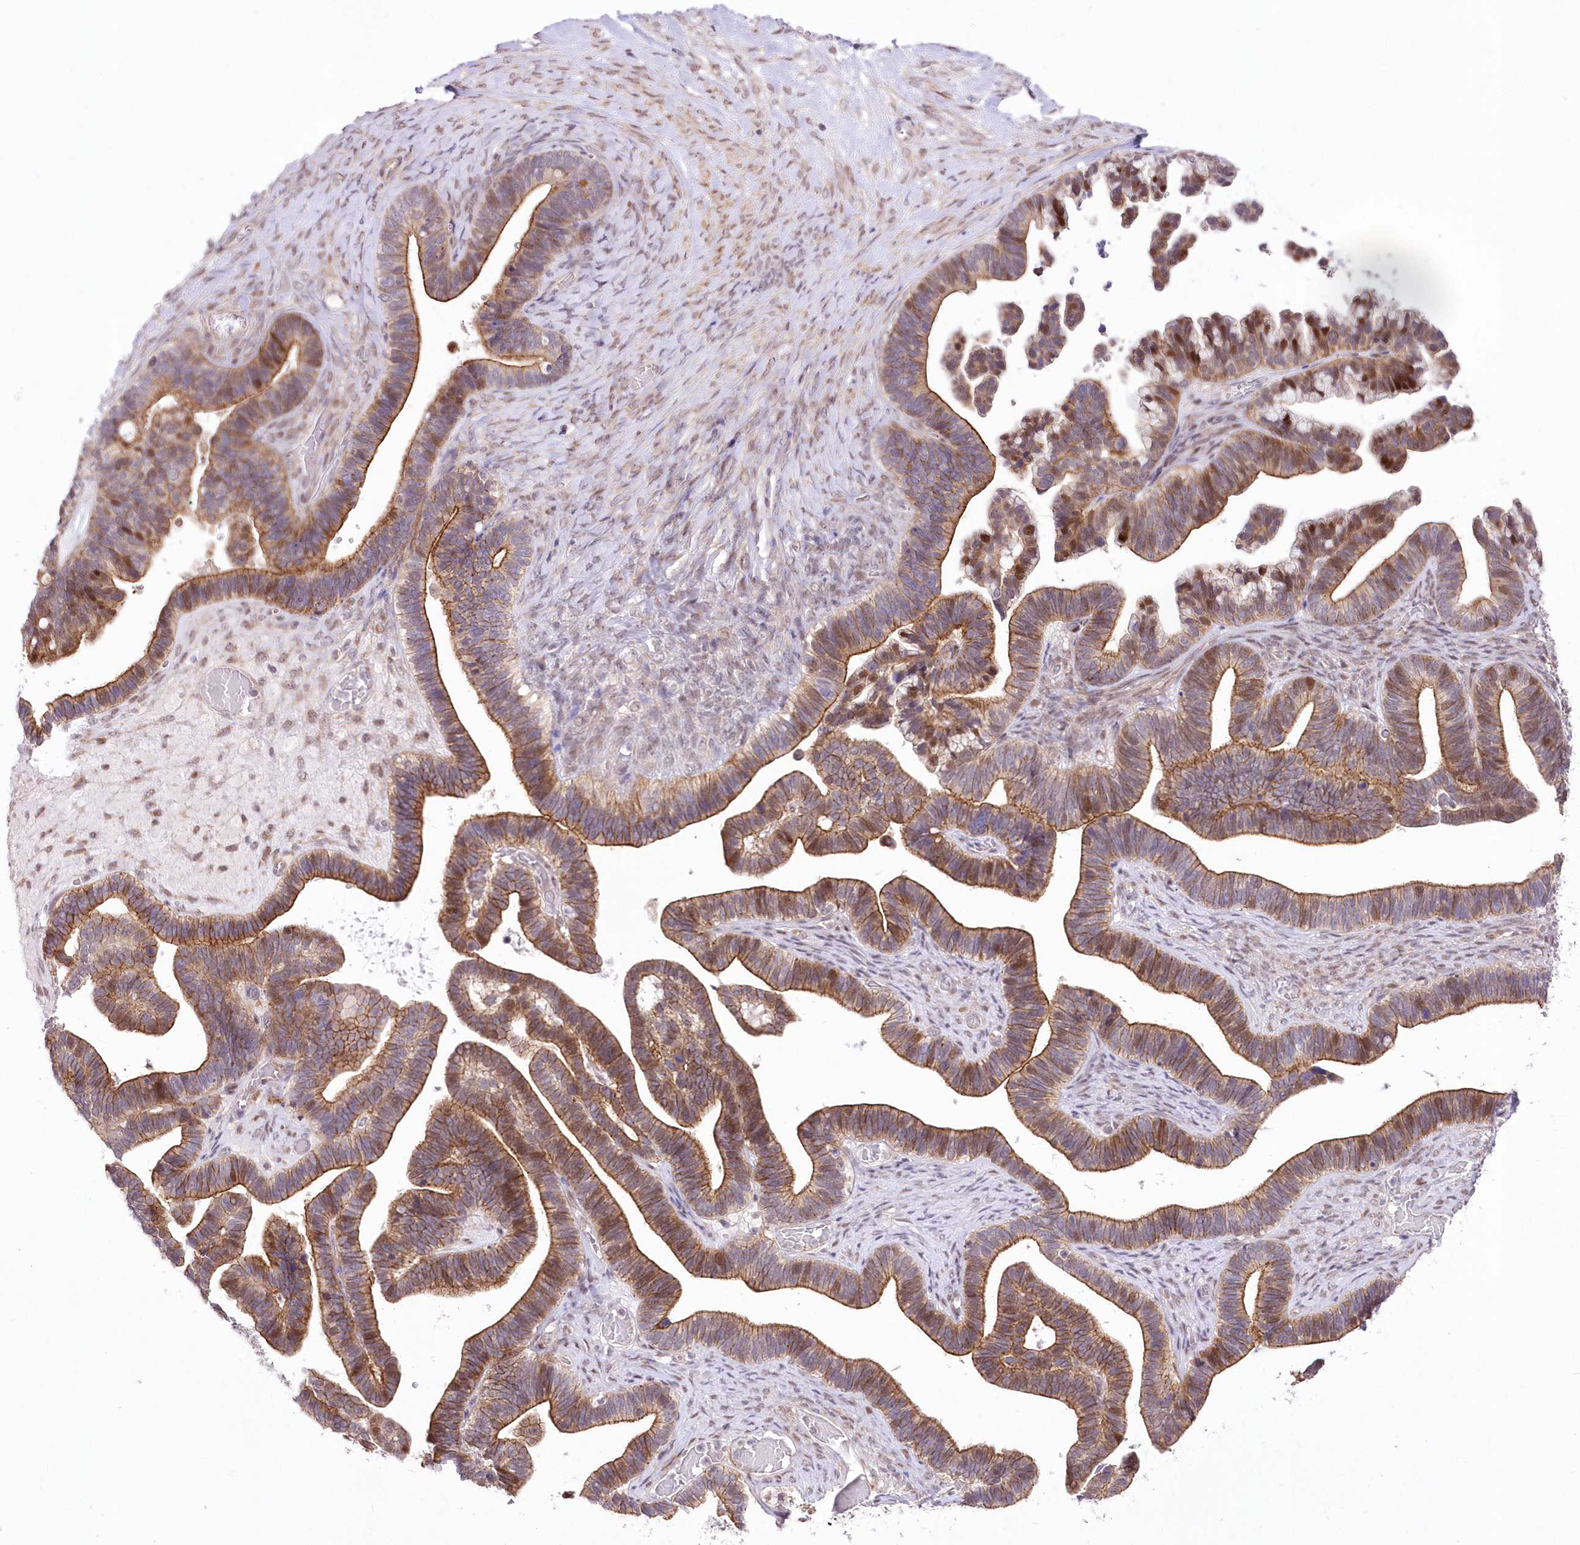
{"staining": {"intensity": "strong", "quantity": ">75%", "location": "cytoplasmic/membranous"}, "tissue": "ovarian cancer", "cell_type": "Tumor cells", "image_type": "cancer", "snomed": [{"axis": "morphology", "description": "Cystadenocarcinoma, serous, NOS"}, {"axis": "topography", "description": "Ovary"}], "caption": "Protein staining of ovarian cancer tissue demonstrates strong cytoplasmic/membranous expression in approximately >75% of tumor cells. (DAB (3,3'-diaminobenzidine) IHC with brightfield microscopy, high magnification).", "gene": "FAM241B", "patient": {"sex": "female", "age": 56}}